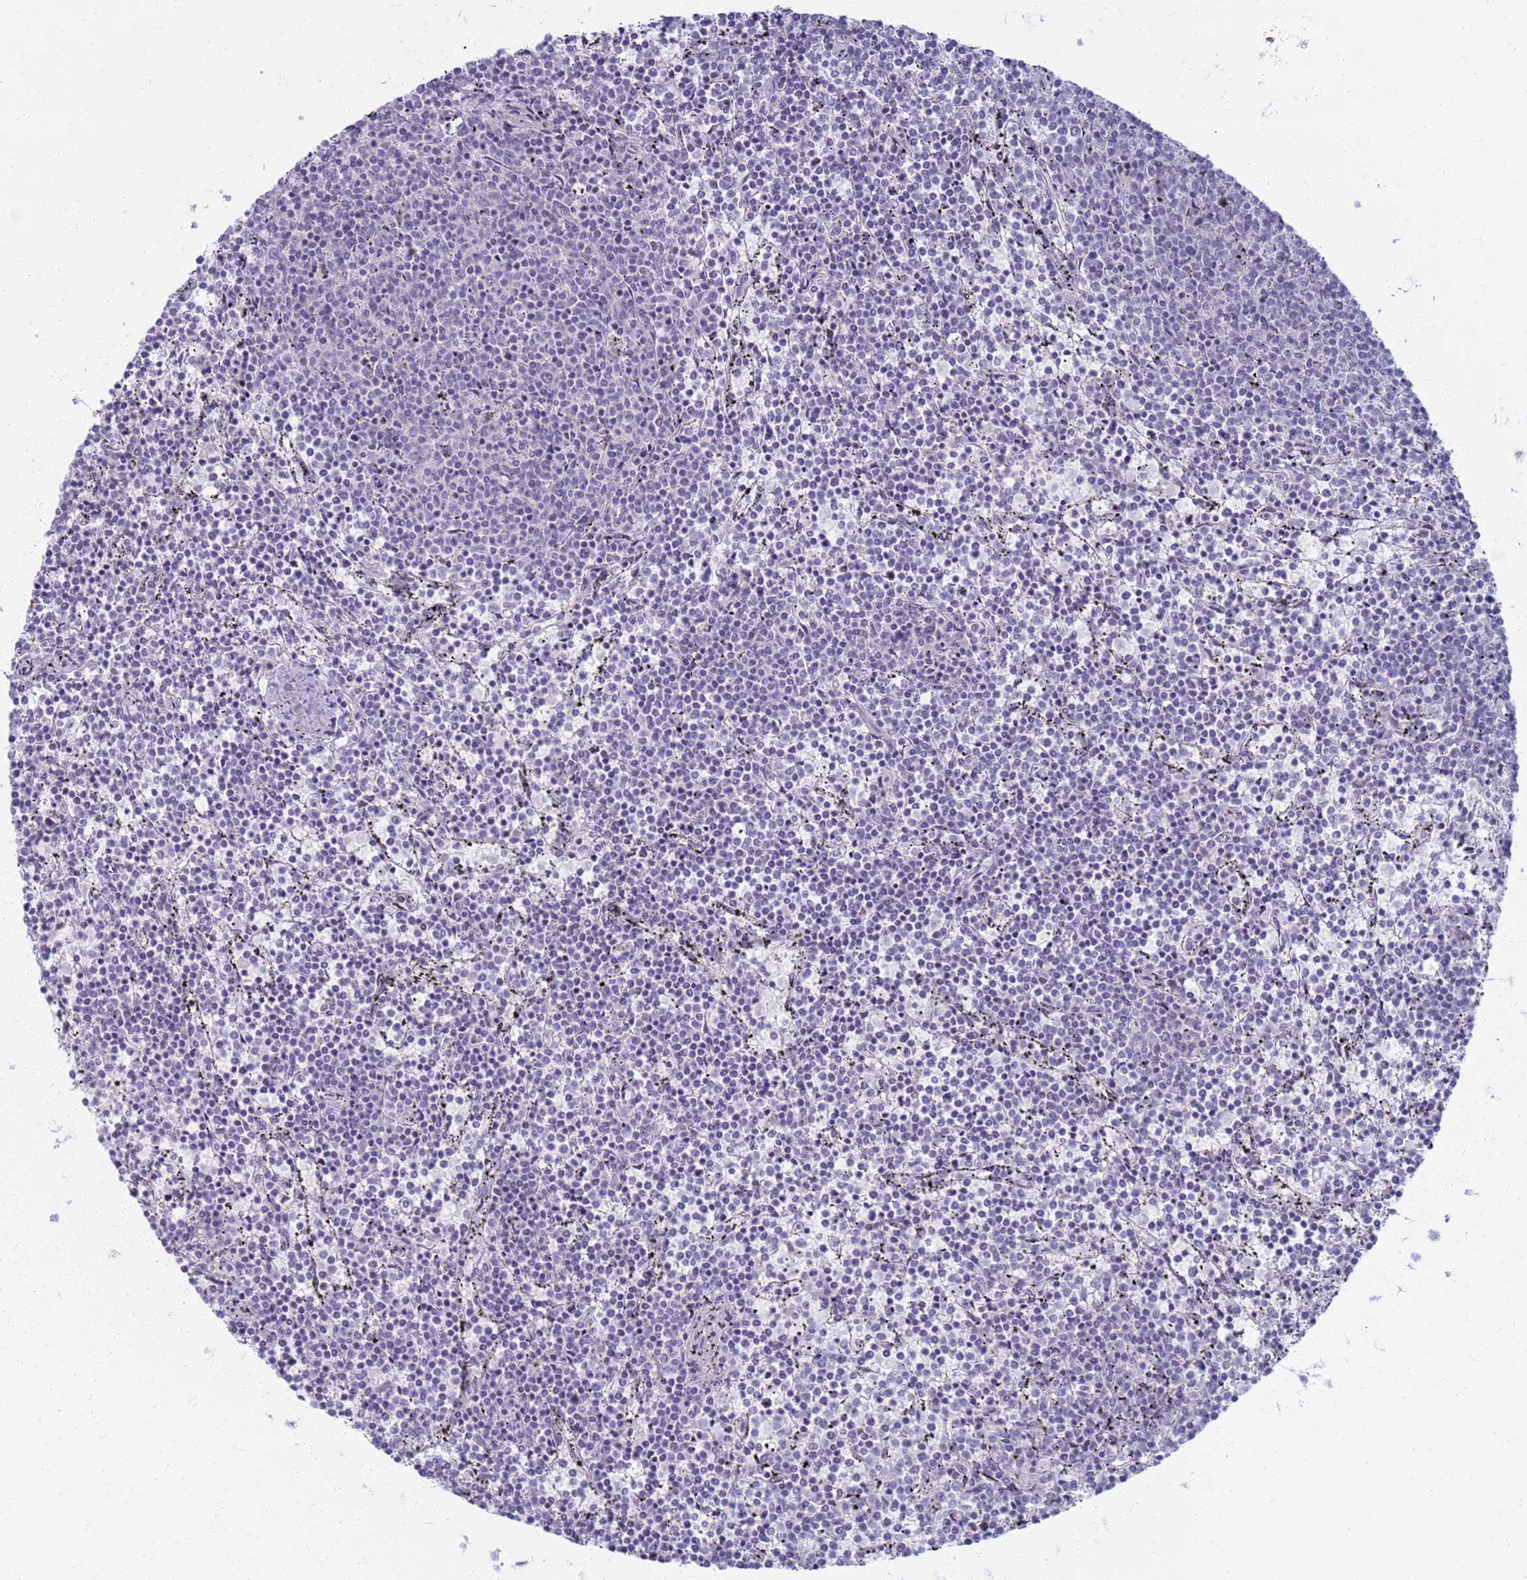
{"staining": {"intensity": "negative", "quantity": "none", "location": "none"}, "tissue": "lymphoma", "cell_type": "Tumor cells", "image_type": "cancer", "snomed": [{"axis": "morphology", "description": "Malignant lymphoma, non-Hodgkin's type, Low grade"}, {"axis": "topography", "description": "Spleen"}], "caption": "Tumor cells show no significant protein positivity in lymphoma.", "gene": "CLCA2", "patient": {"sex": "female", "age": 50}}